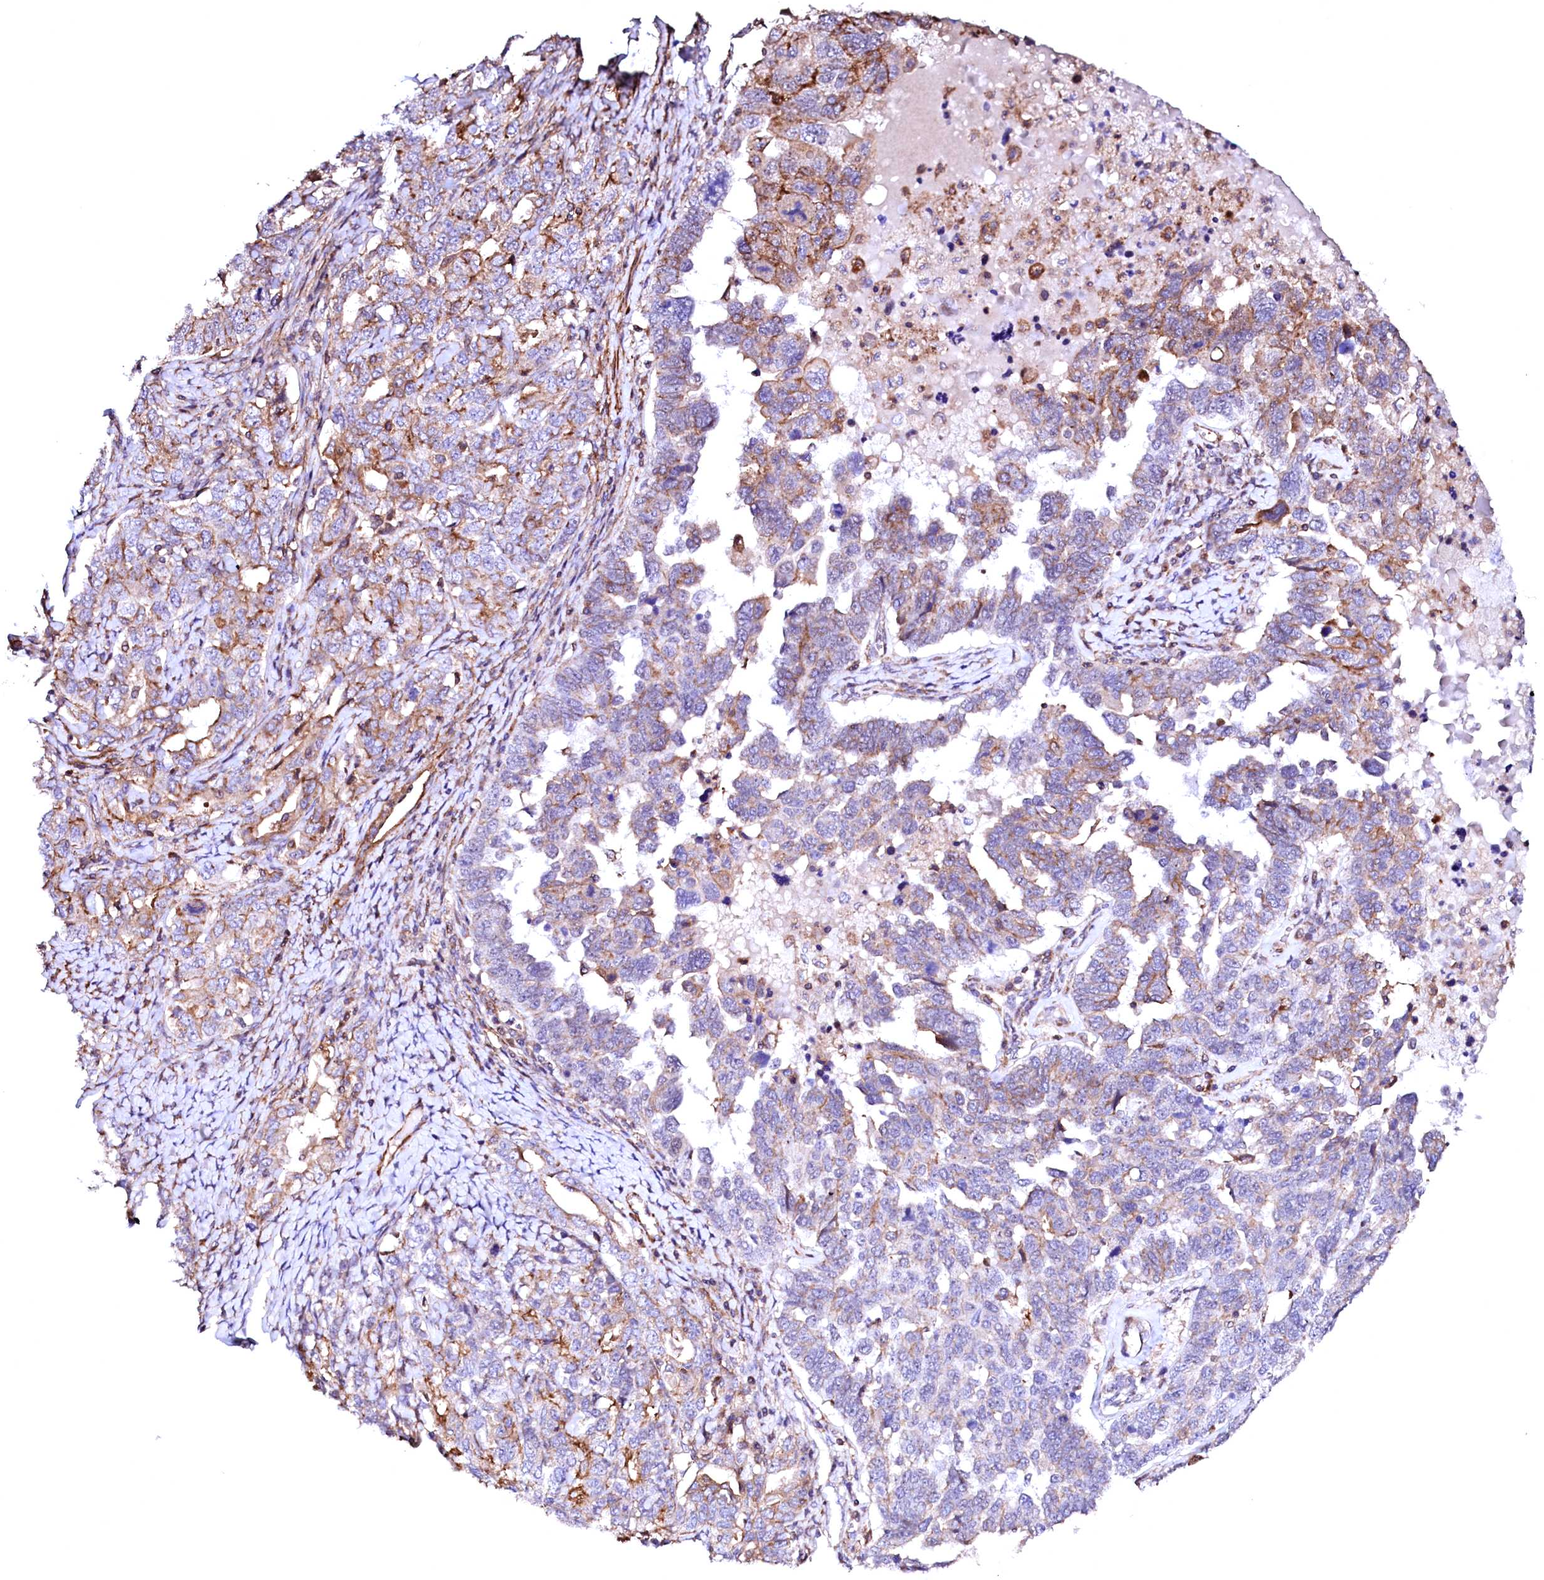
{"staining": {"intensity": "moderate", "quantity": "25%-75%", "location": "cytoplasmic/membranous"}, "tissue": "ovarian cancer", "cell_type": "Tumor cells", "image_type": "cancer", "snomed": [{"axis": "morphology", "description": "Carcinoma, endometroid"}, {"axis": "topography", "description": "Ovary"}], "caption": "Immunohistochemical staining of human ovarian cancer (endometroid carcinoma) demonstrates moderate cytoplasmic/membranous protein expression in approximately 25%-75% of tumor cells. (IHC, brightfield microscopy, high magnification).", "gene": "GPR176", "patient": {"sex": "female", "age": 62}}